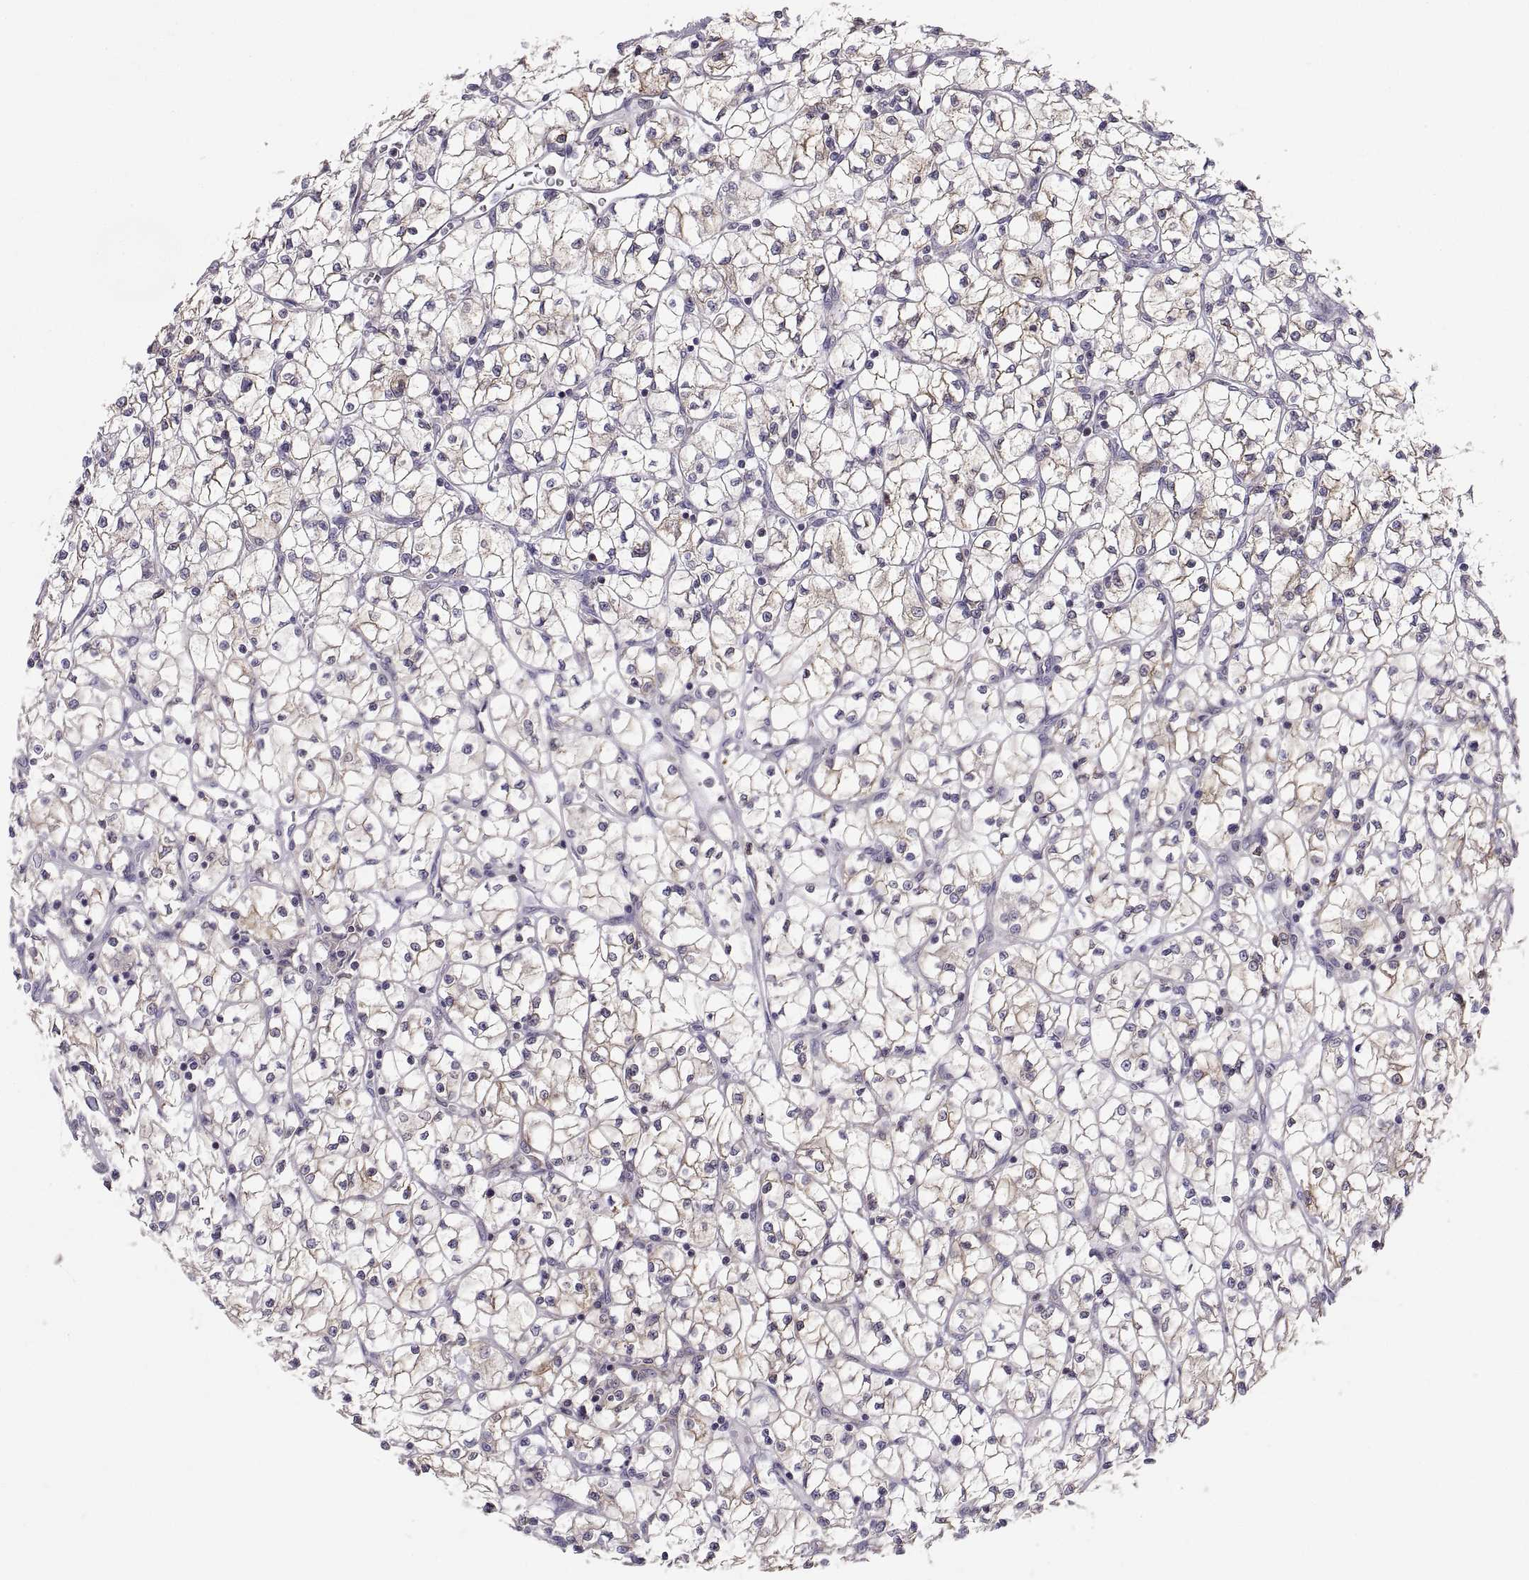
{"staining": {"intensity": "moderate", "quantity": "<25%", "location": "cytoplasmic/membranous"}, "tissue": "renal cancer", "cell_type": "Tumor cells", "image_type": "cancer", "snomed": [{"axis": "morphology", "description": "Adenocarcinoma, NOS"}, {"axis": "topography", "description": "Kidney"}], "caption": "Human renal adenocarcinoma stained with a brown dye reveals moderate cytoplasmic/membranous positive staining in approximately <25% of tumor cells.", "gene": "ERO1A", "patient": {"sex": "female", "age": 64}}